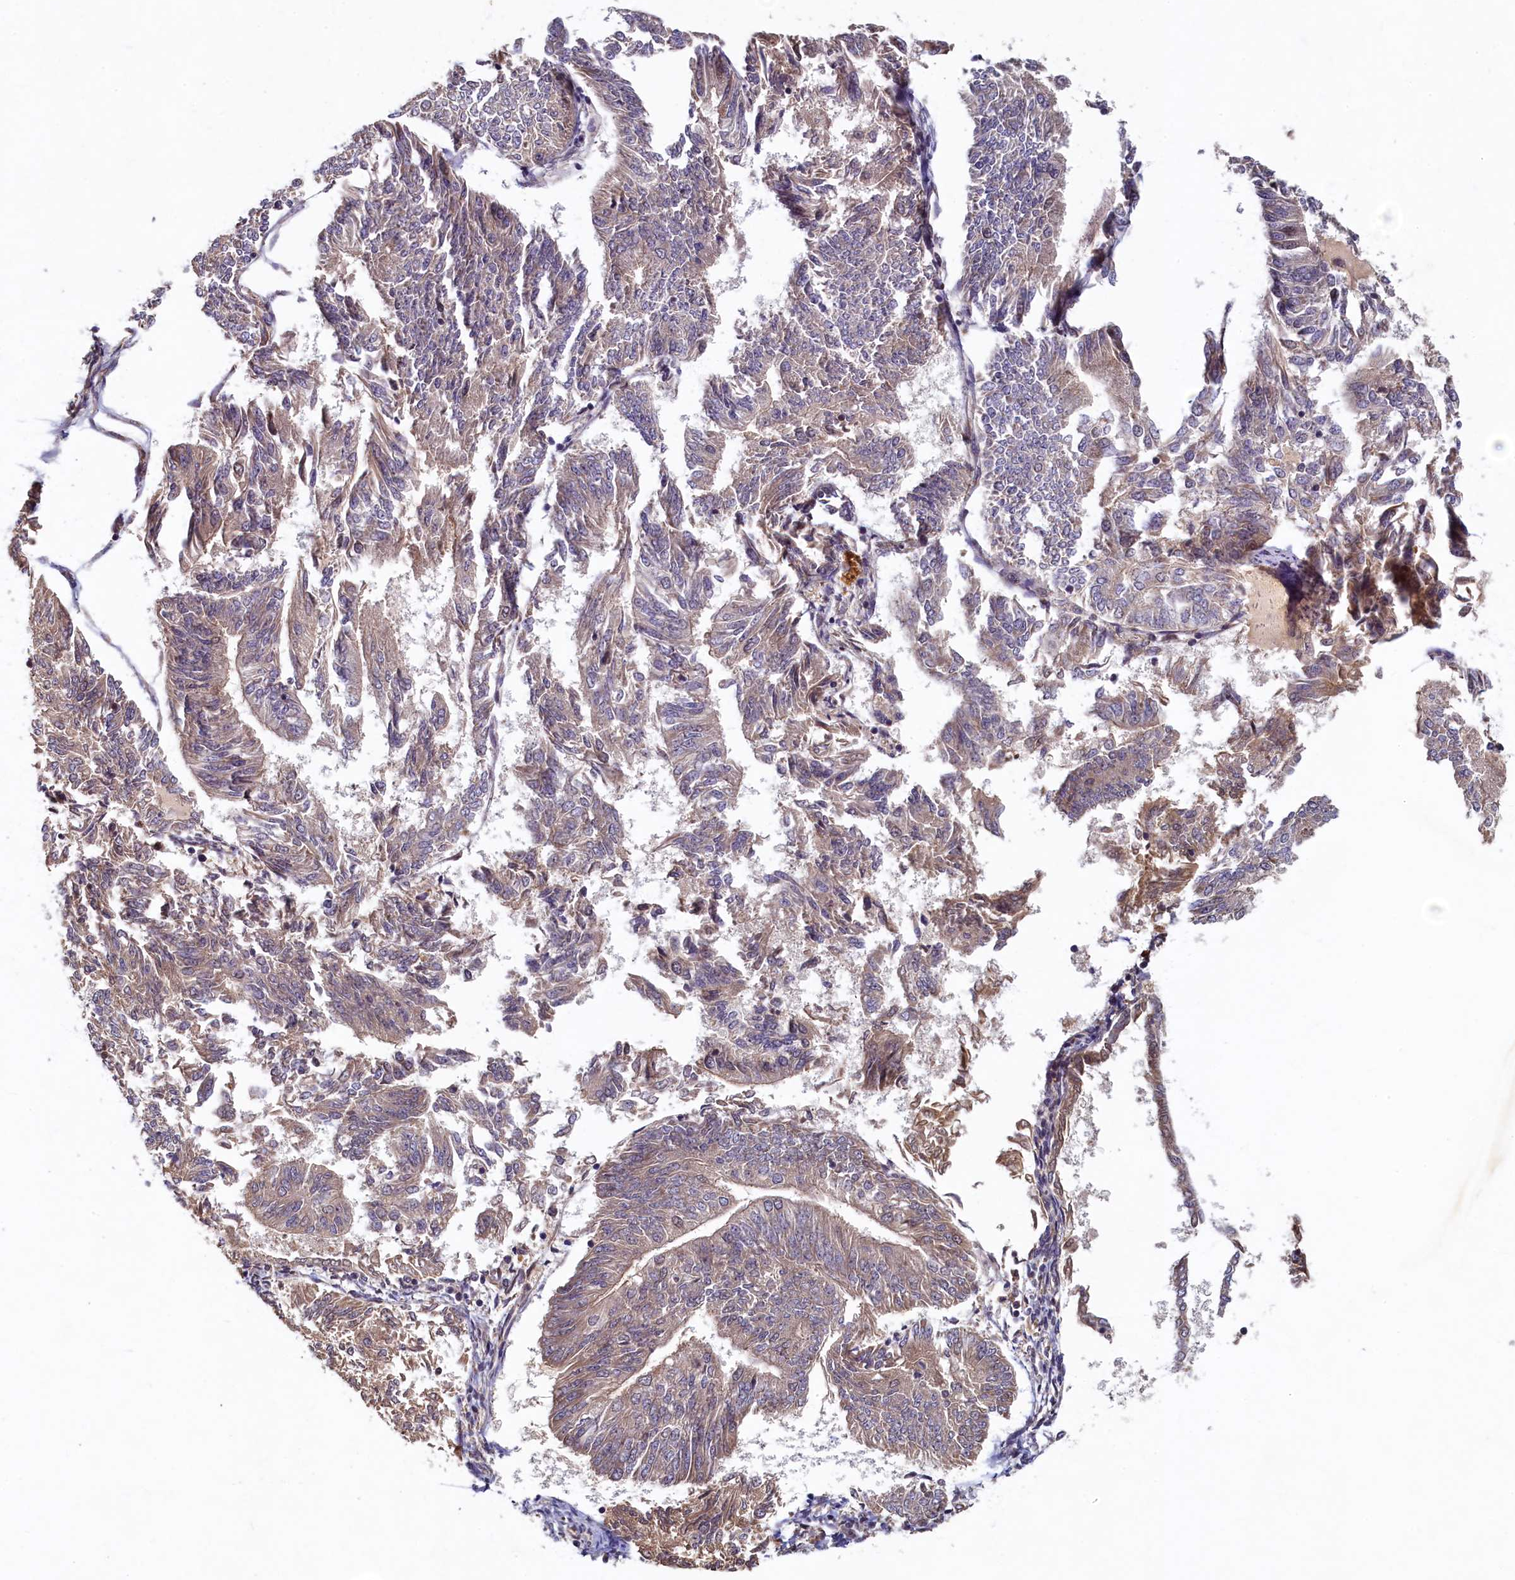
{"staining": {"intensity": "weak", "quantity": "<25%", "location": "cytoplasmic/membranous"}, "tissue": "endometrial cancer", "cell_type": "Tumor cells", "image_type": "cancer", "snomed": [{"axis": "morphology", "description": "Adenocarcinoma, NOS"}, {"axis": "topography", "description": "Endometrium"}], "caption": "IHC of endometrial adenocarcinoma demonstrates no staining in tumor cells. (DAB immunohistochemistry (IHC), high magnification).", "gene": "LCMT2", "patient": {"sex": "female", "age": 58}}